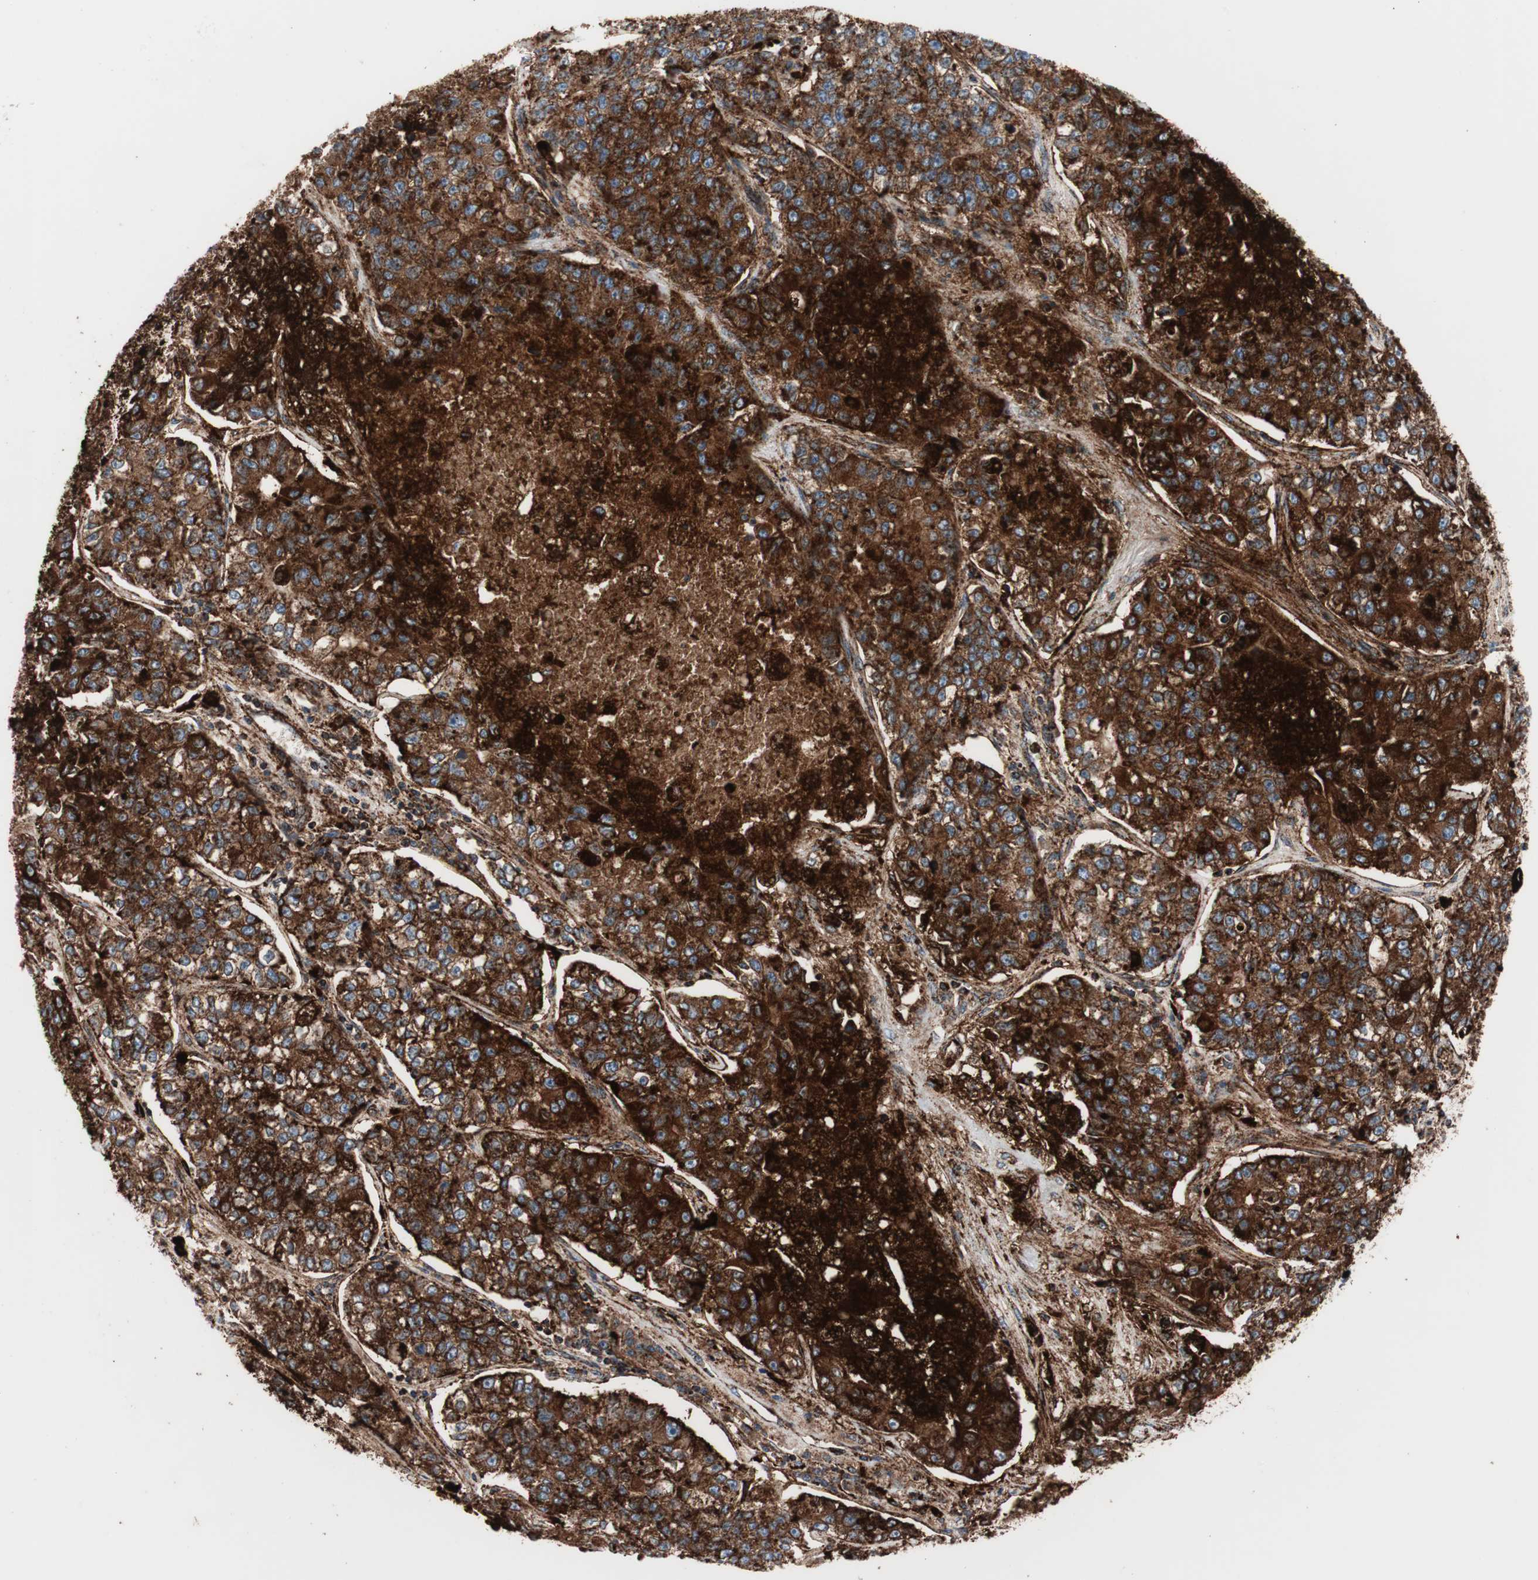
{"staining": {"intensity": "strong", "quantity": ">75%", "location": "cytoplasmic/membranous"}, "tissue": "lung cancer", "cell_type": "Tumor cells", "image_type": "cancer", "snomed": [{"axis": "morphology", "description": "Adenocarcinoma, NOS"}, {"axis": "topography", "description": "Lung"}], "caption": "Human adenocarcinoma (lung) stained with a protein marker exhibits strong staining in tumor cells.", "gene": "LAMP1", "patient": {"sex": "male", "age": 49}}